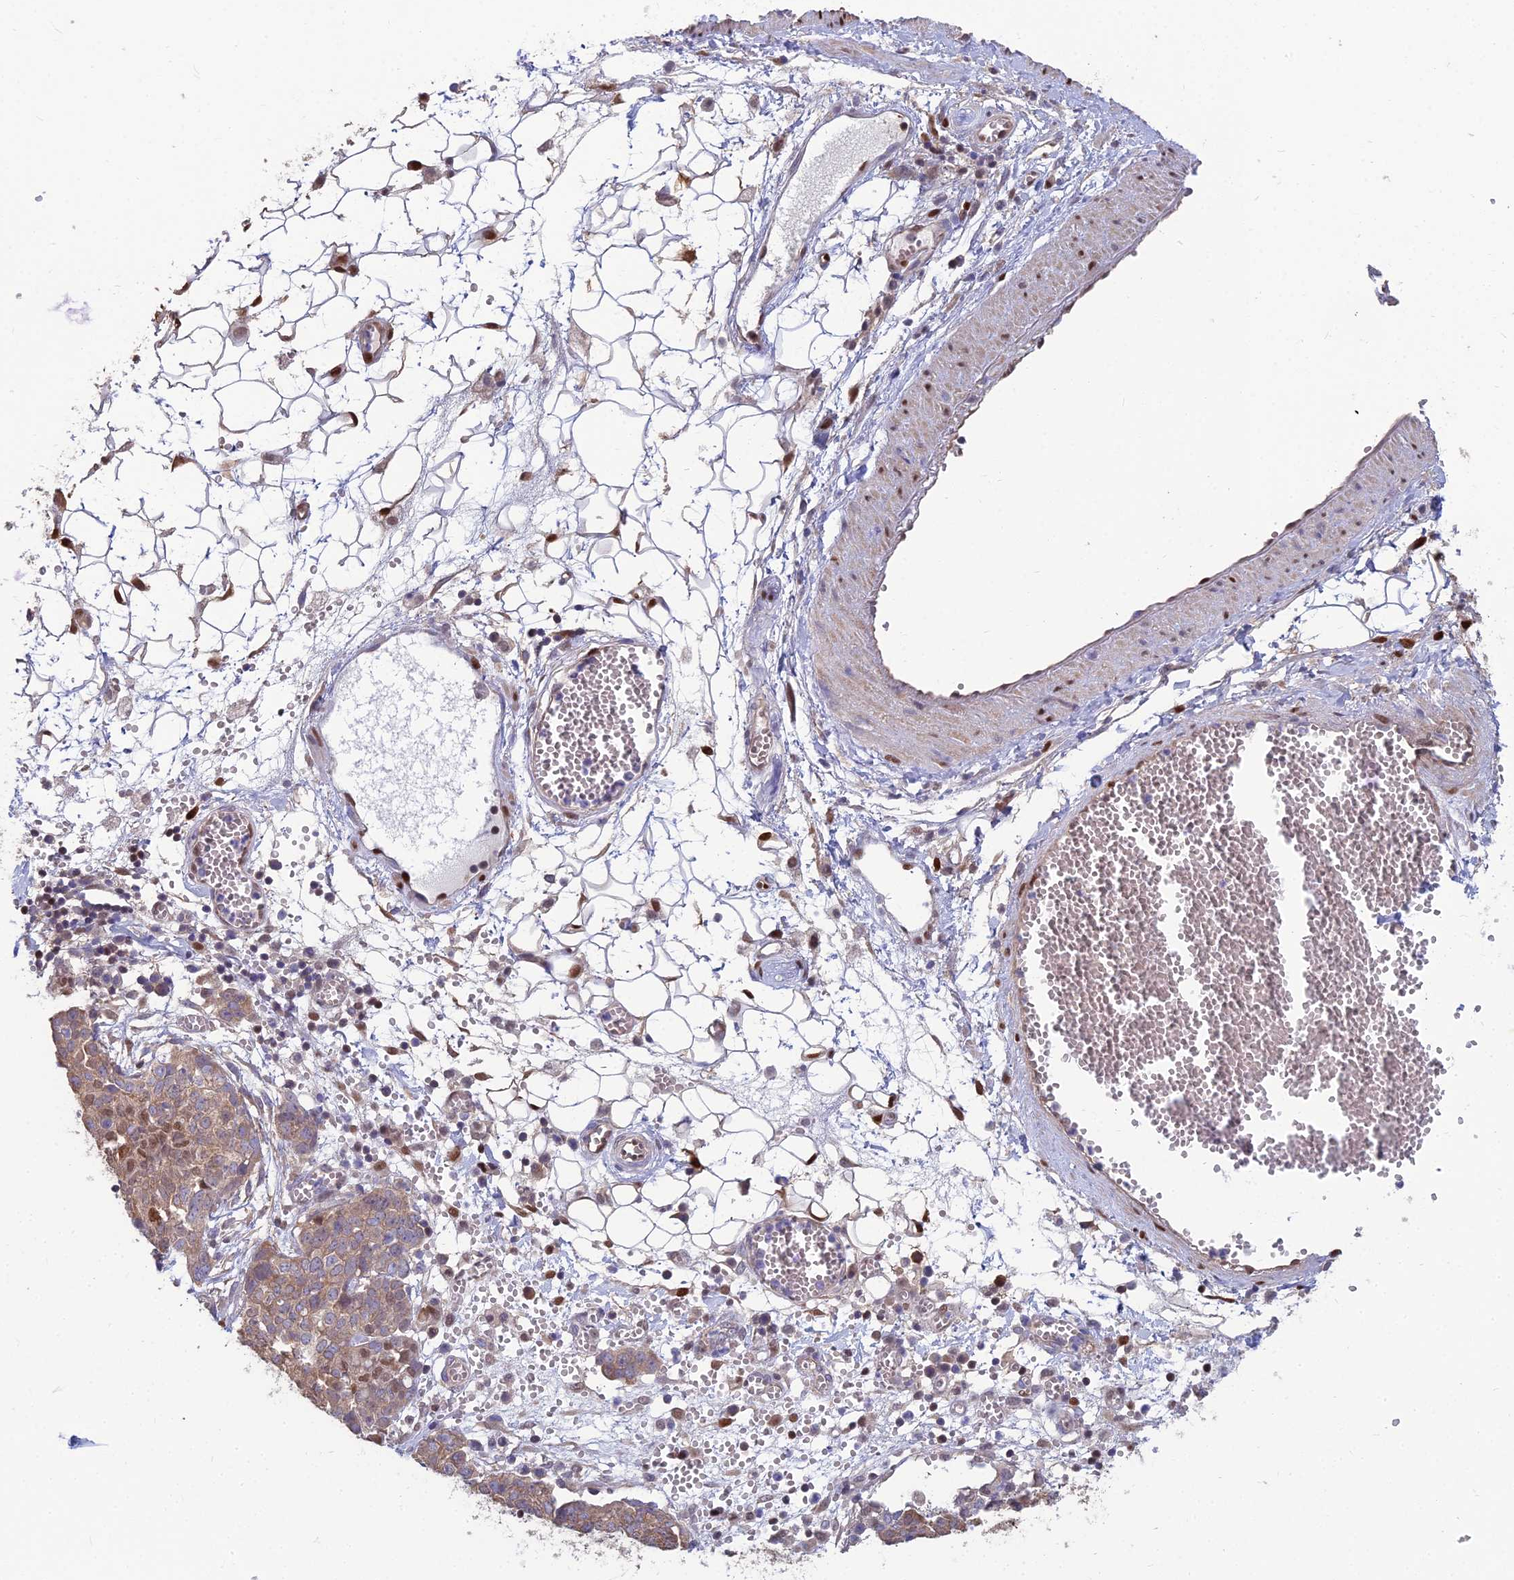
{"staining": {"intensity": "moderate", "quantity": ">75%", "location": "cytoplasmic/membranous,nuclear"}, "tissue": "ovarian cancer", "cell_type": "Tumor cells", "image_type": "cancer", "snomed": [{"axis": "morphology", "description": "Cystadenocarcinoma, serous, NOS"}, {"axis": "topography", "description": "Soft tissue"}, {"axis": "topography", "description": "Ovary"}], "caption": "This micrograph displays immunohistochemistry staining of human ovarian cancer (serous cystadenocarcinoma), with medium moderate cytoplasmic/membranous and nuclear staining in approximately >75% of tumor cells.", "gene": "DNPEP", "patient": {"sex": "female", "age": 57}}